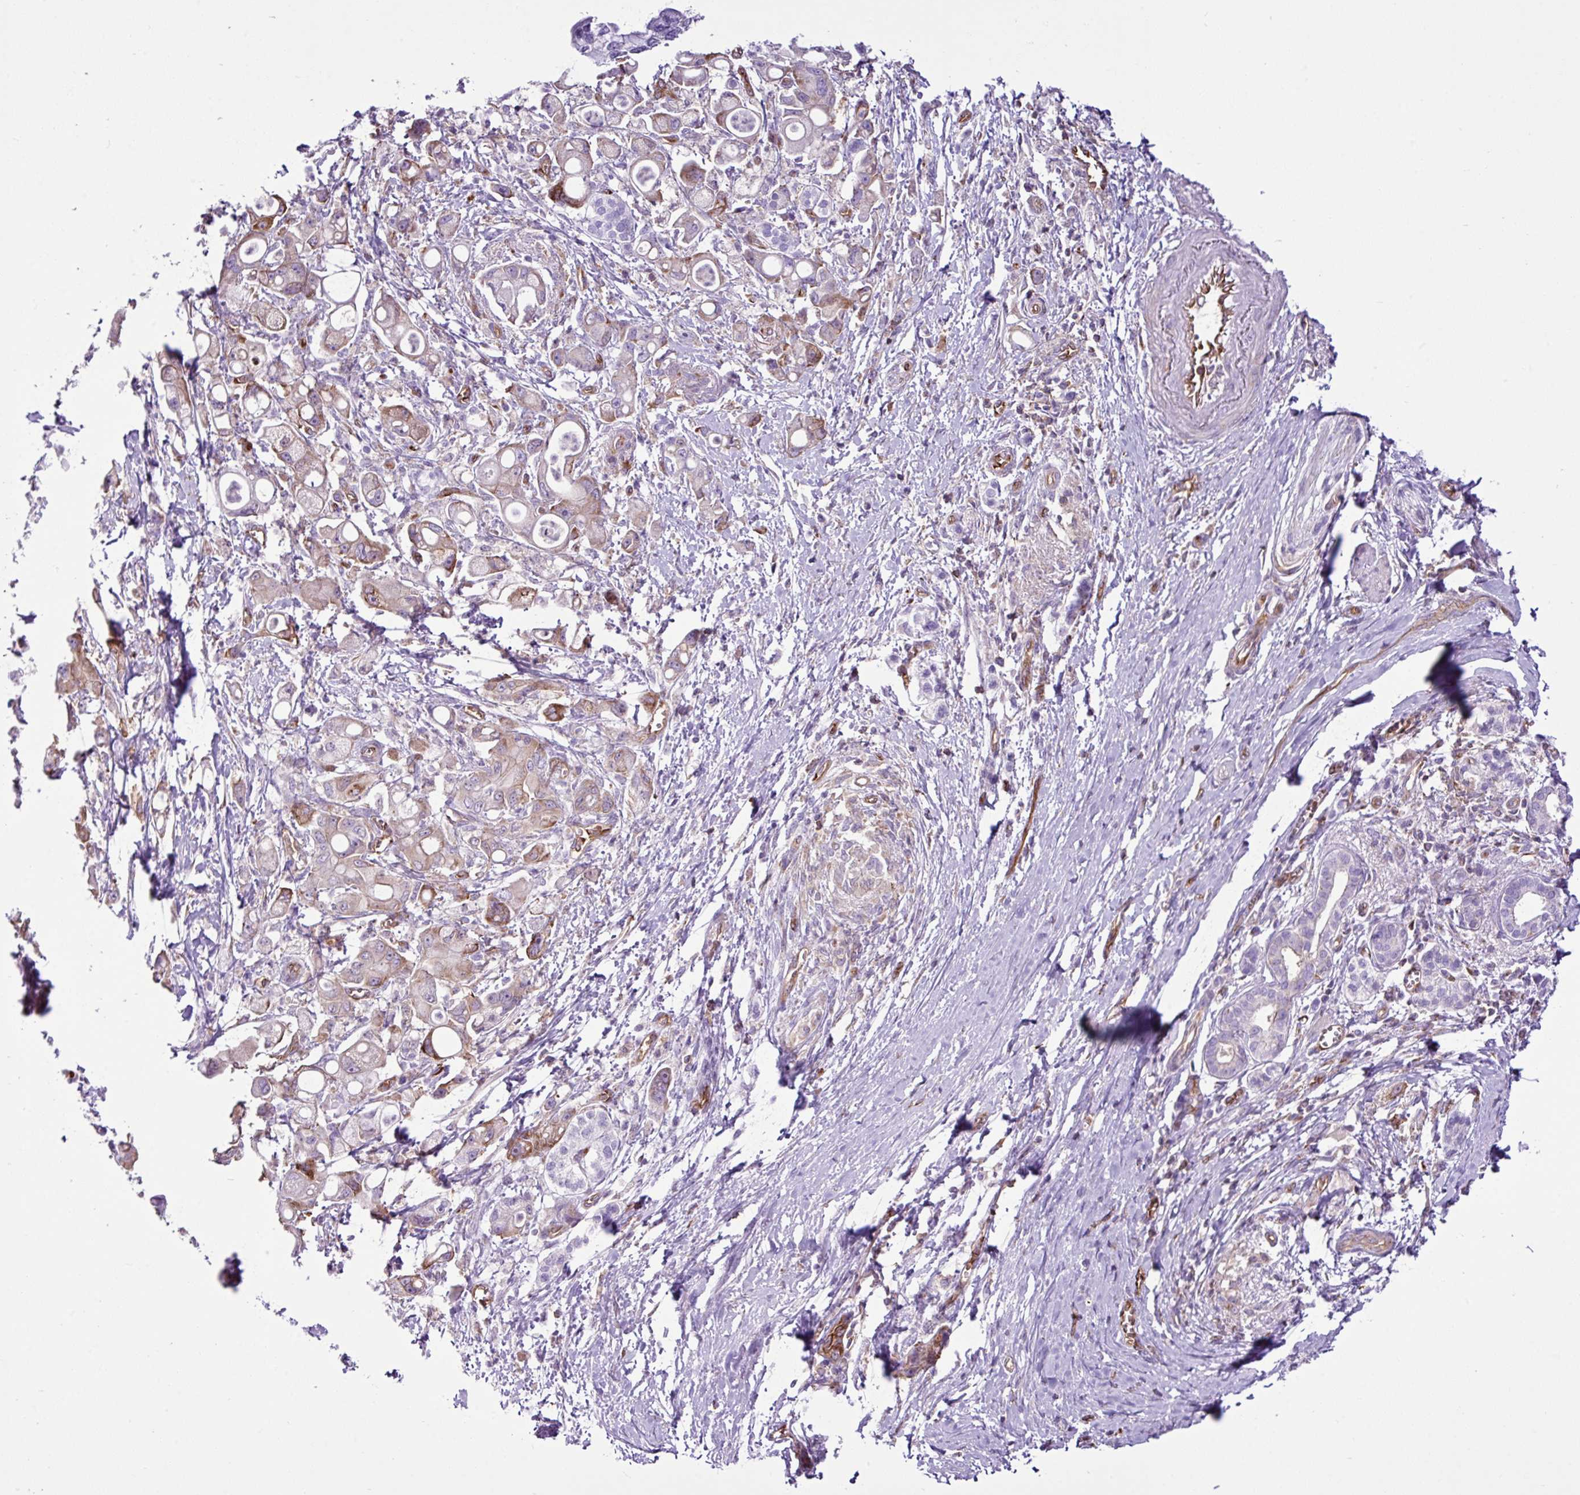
{"staining": {"intensity": "moderate", "quantity": "<25%", "location": "cytoplasmic/membranous"}, "tissue": "pancreatic cancer", "cell_type": "Tumor cells", "image_type": "cancer", "snomed": [{"axis": "morphology", "description": "Adenocarcinoma, NOS"}, {"axis": "topography", "description": "Pancreas"}], "caption": "Protein positivity by immunohistochemistry (IHC) shows moderate cytoplasmic/membranous positivity in approximately <25% of tumor cells in adenocarcinoma (pancreatic).", "gene": "EME2", "patient": {"sex": "male", "age": 68}}